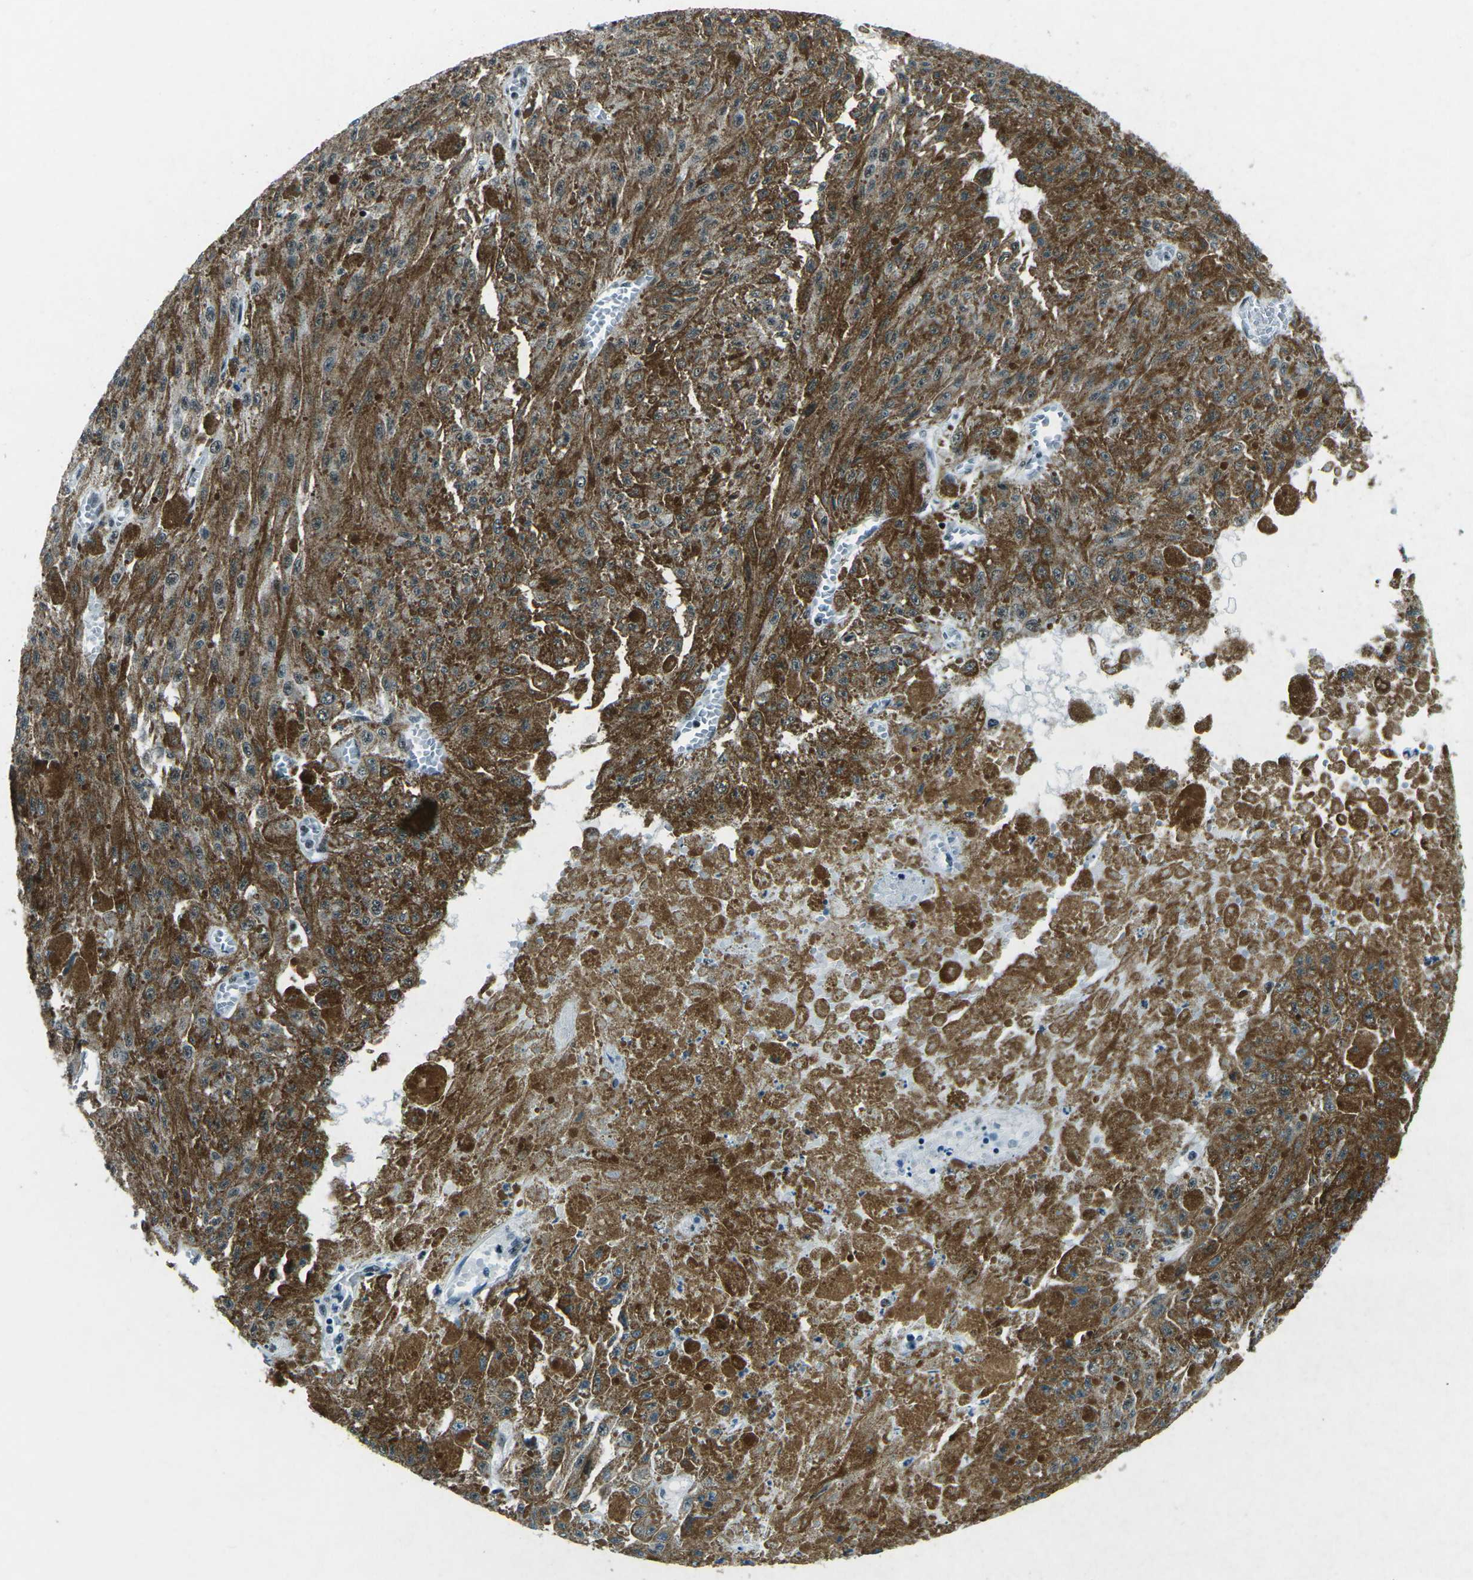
{"staining": {"intensity": "moderate", "quantity": ">75%", "location": "cytoplasmic/membranous,nuclear"}, "tissue": "melanoma", "cell_type": "Tumor cells", "image_type": "cancer", "snomed": [{"axis": "morphology", "description": "Malignant melanoma, NOS"}, {"axis": "topography", "description": "Other"}], "caption": "Protein expression analysis of malignant melanoma exhibits moderate cytoplasmic/membranous and nuclear positivity in about >75% of tumor cells.", "gene": "RBL2", "patient": {"sex": "male", "age": 79}}